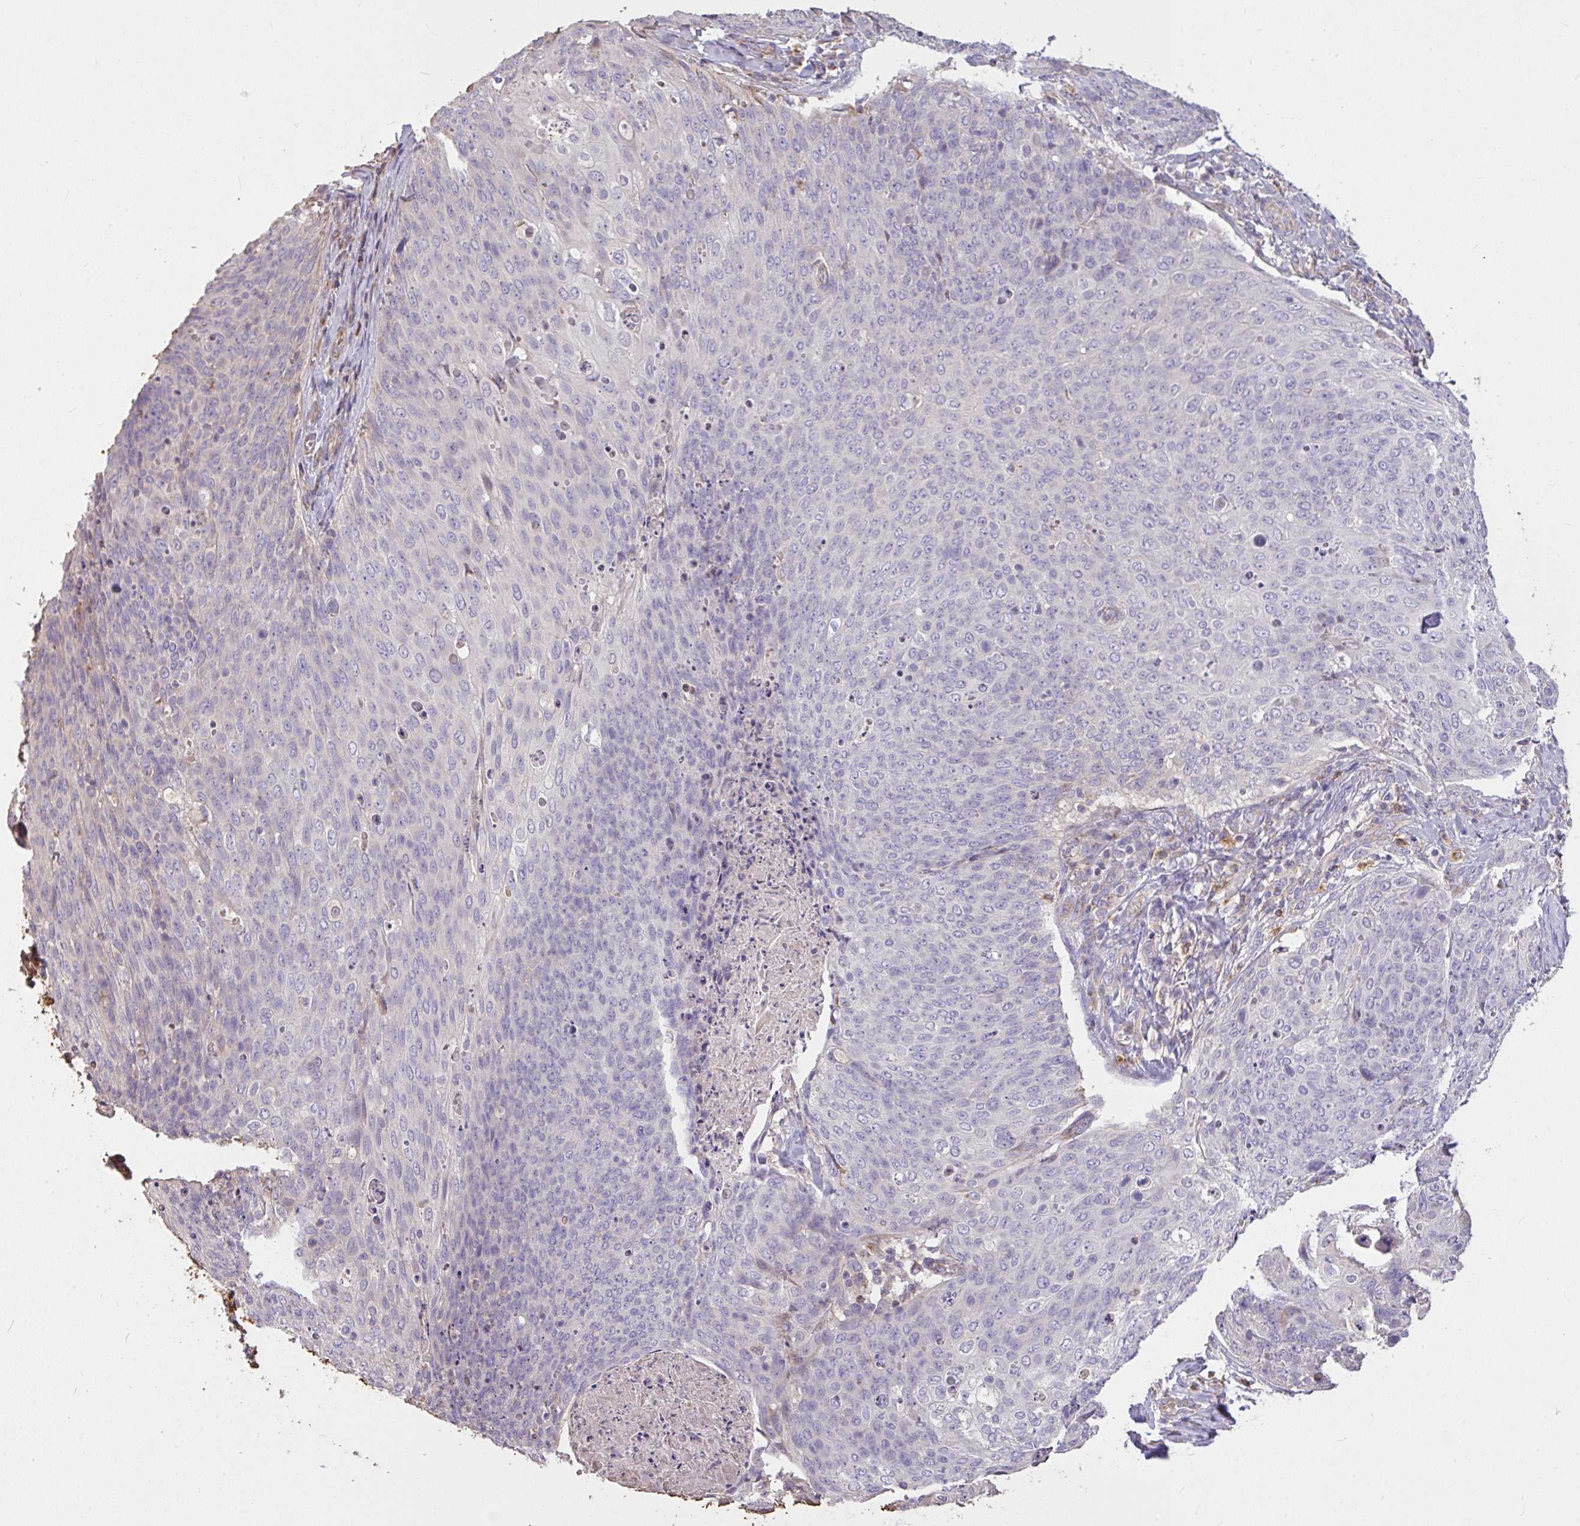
{"staining": {"intensity": "negative", "quantity": "none", "location": "none"}, "tissue": "skin cancer", "cell_type": "Tumor cells", "image_type": "cancer", "snomed": [{"axis": "morphology", "description": "Squamous cell carcinoma, NOS"}, {"axis": "topography", "description": "Skin"}, {"axis": "topography", "description": "Vulva"}], "caption": "Immunohistochemistry (IHC) histopathology image of neoplastic tissue: skin squamous cell carcinoma stained with DAB (3,3'-diaminobenzidine) displays no significant protein expression in tumor cells.", "gene": "FCER1A", "patient": {"sex": "female", "age": 85}}